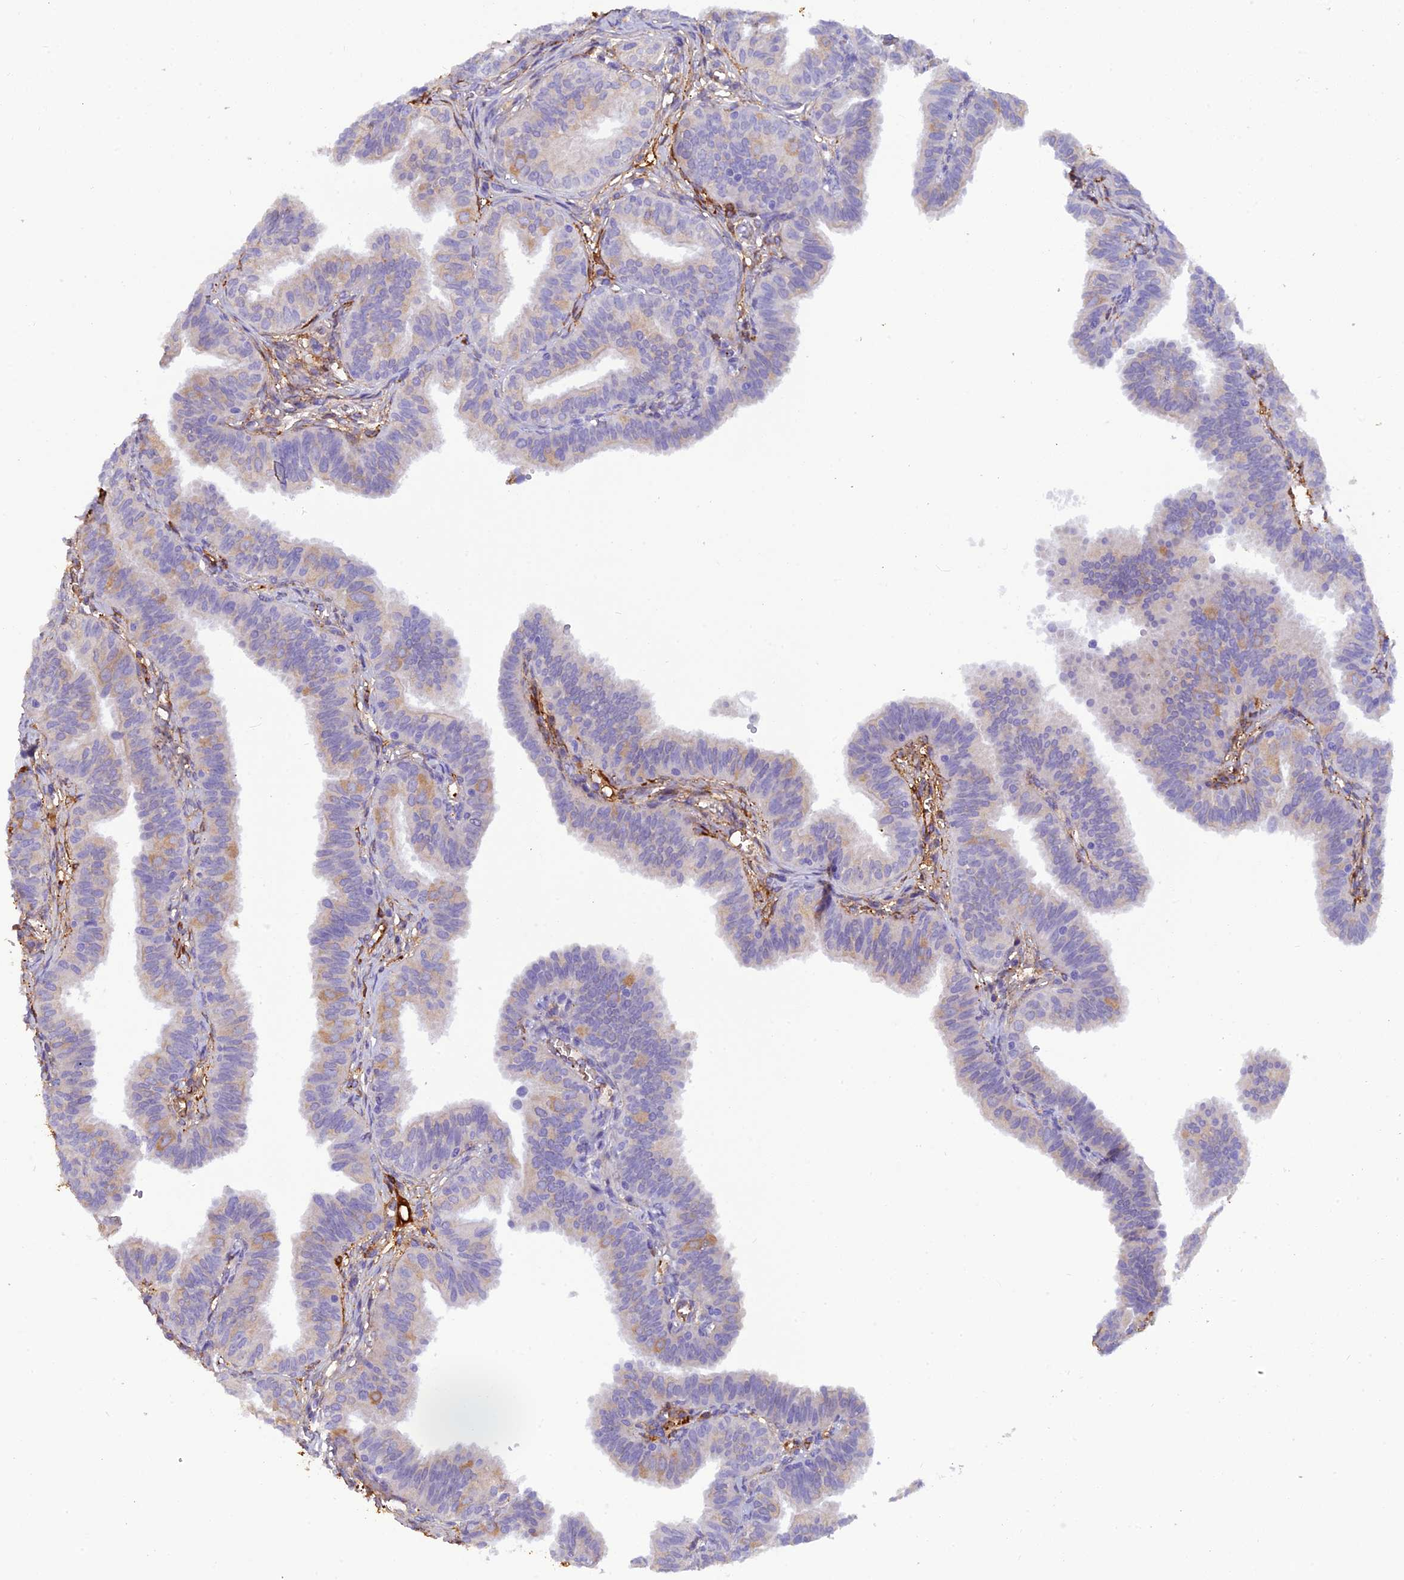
{"staining": {"intensity": "weak", "quantity": "<25%", "location": "cytoplasmic/membranous"}, "tissue": "fallopian tube", "cell_type": "Glandular cells", "image_type": "normal", "snomed": [{"axis": "morphology", "description": "Normal tissue, NOS"}, {"axis": "topography", "description": "Fallopian tube"}], "caption": "Immunohistochemical staining of normal human fallopian tube exhibits no significant staining in glandular cells.", "gene": "PZP", "patient": {"sex": "female", "age": 35}}